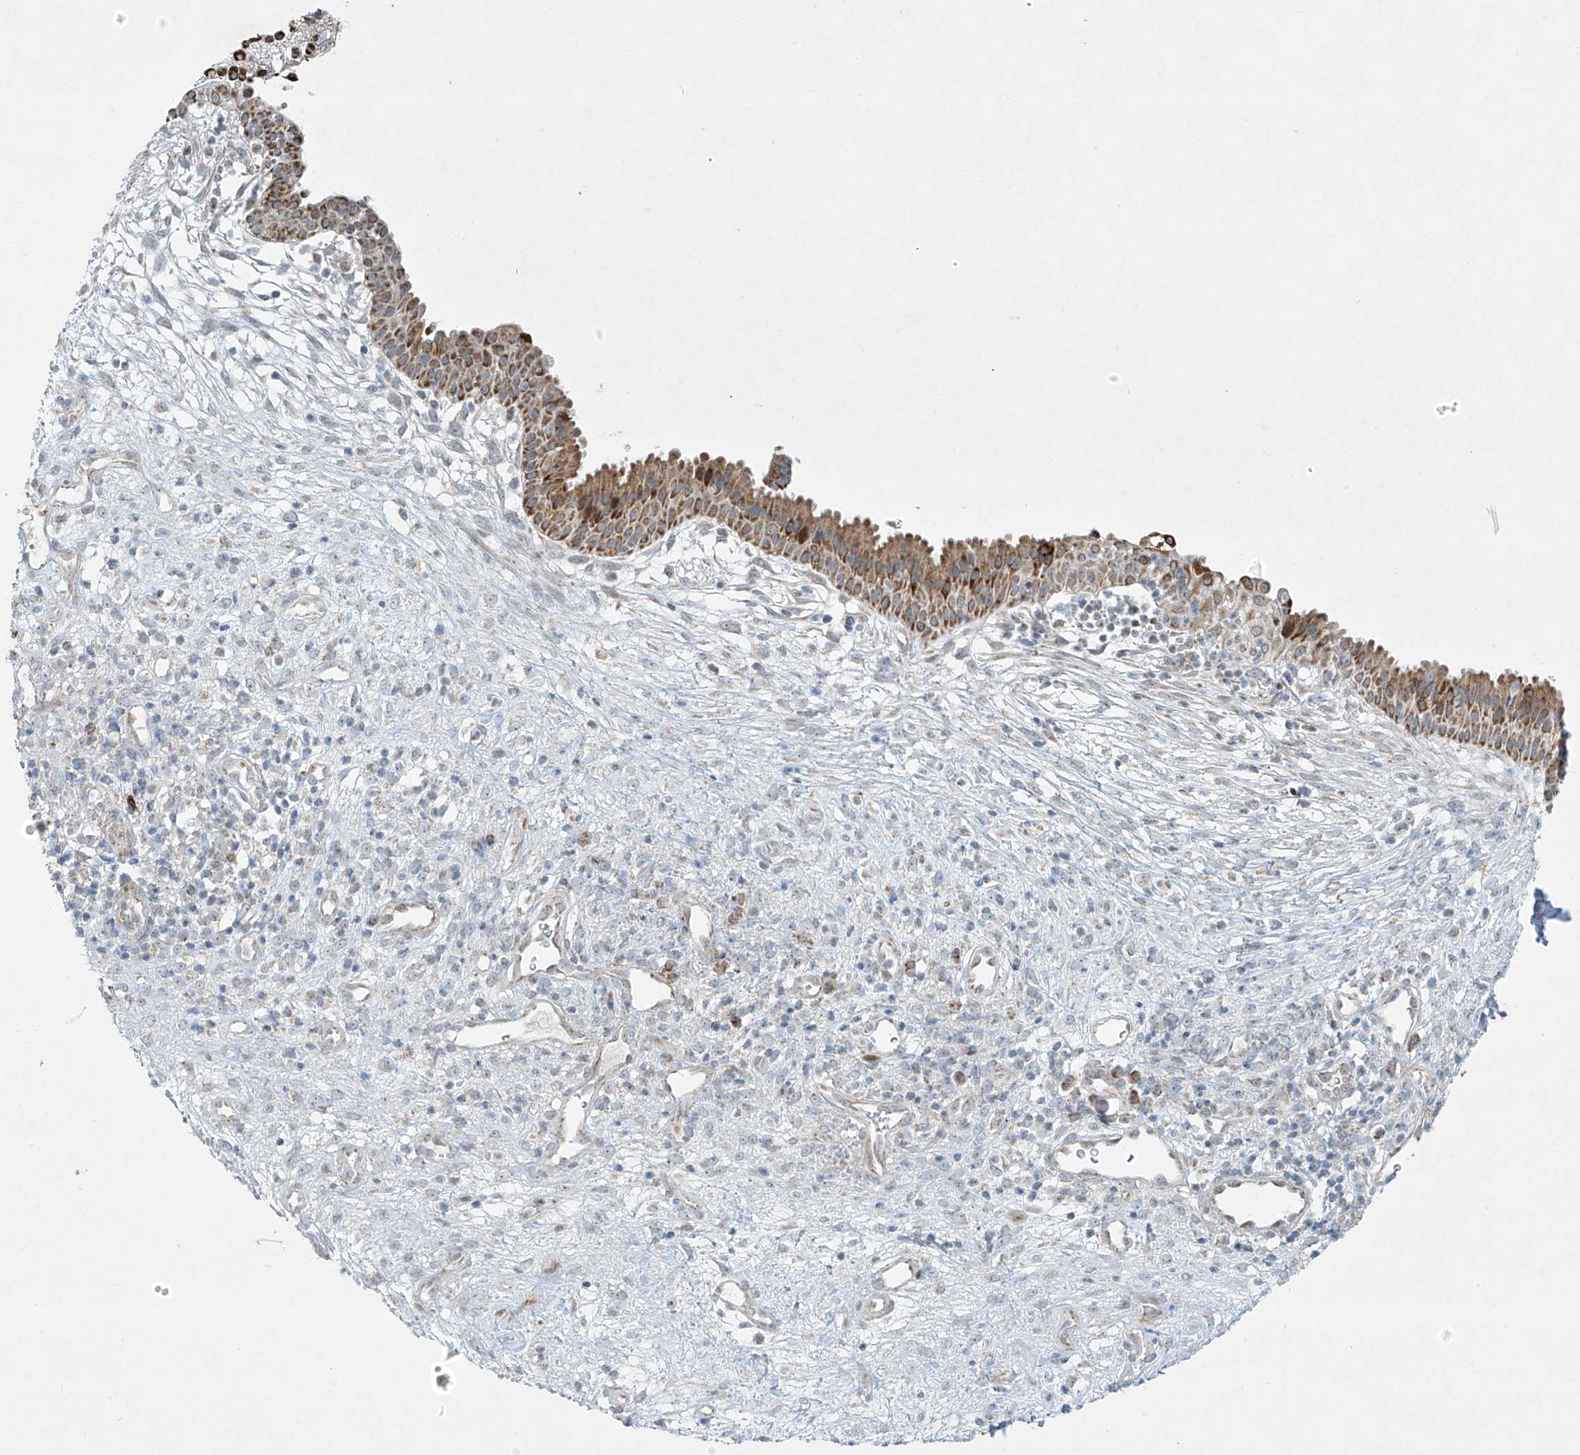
{"staining": {"intensity": "strong", "quantity": ">75%", "location": "cytoplasmic/membranous"}, "tissue": "nasopharynx", "cell_type": "Respiratory epithelial cells", "image_type": "normal", "snomed": [{"axis": "morphology", "description": "Normal tissue, NOS"}, {"axis": "topography", "description": "Nasopharynx"}], "caption": "Approximately >75% of respiratory epithelial cells in normal nasopharynx reveal strong cytoplasmic/membranous protein expression as visualized by brown immunohistochemical staining.", "gene": "SMDT1", "patient": {"sex": "male", "age": 22}}